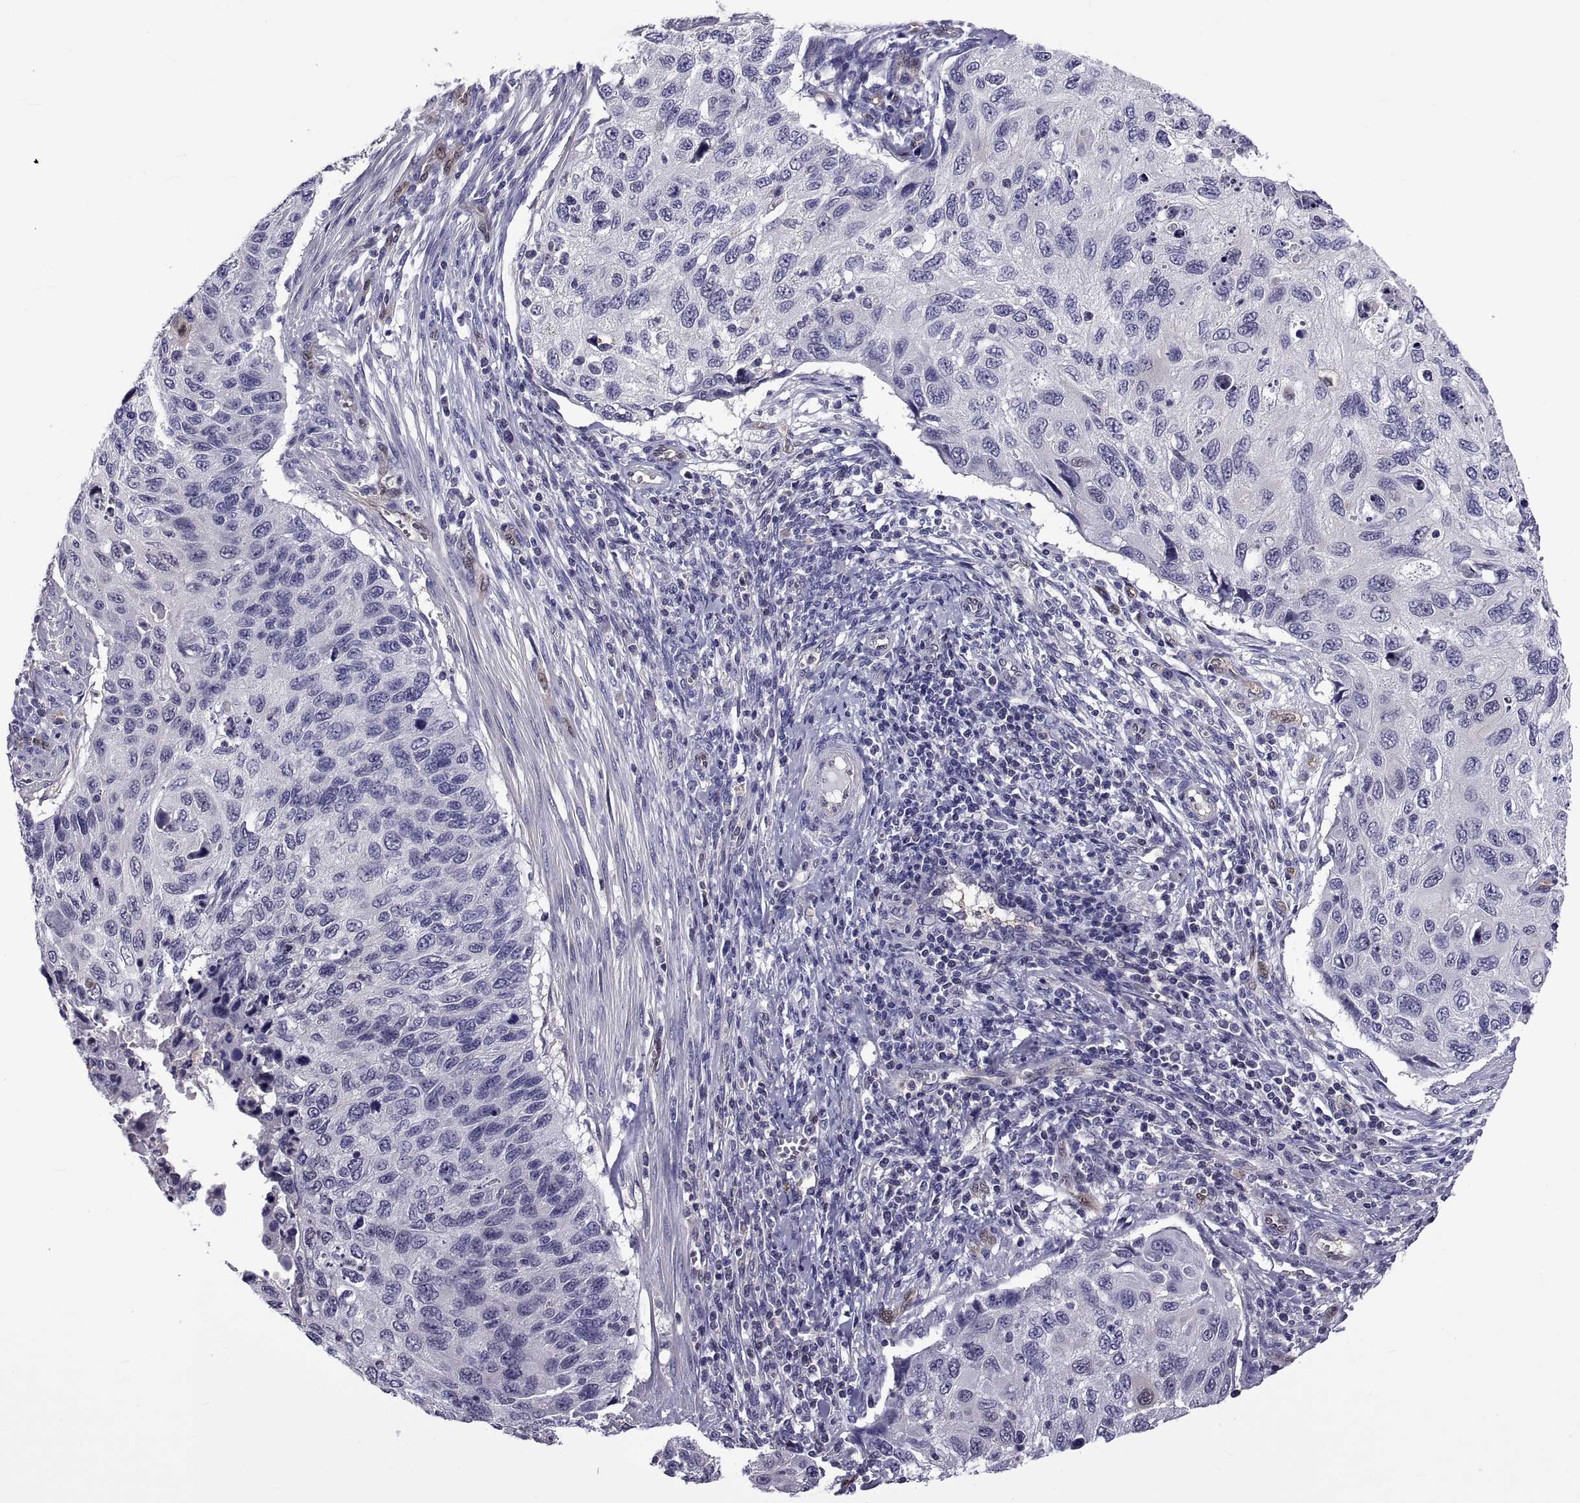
{"staining": {"intensity": "negative", "quantity": "none", "location": "none"}, "tissue": "cervical cancer", "cell_type": "Tumor cells", "image_type": "cancer", "snomed": [{"axis": "morphology", "description": "Squamous cell carcinoma, NOS"}, {"axis": "topography", "description": "Cervix"}], "caption": "A high-resolution micrograph shows immunohistochemistry staining of cervical squamous cell carcinoma, which reveals no significant expression in tumor cells. (DAB (3,3'-diaminobenzidine) immunohistochemistry with hematoxylin counter stain).", "gene": "LCN9", "patient": {"sex": "female", "age": 70}}